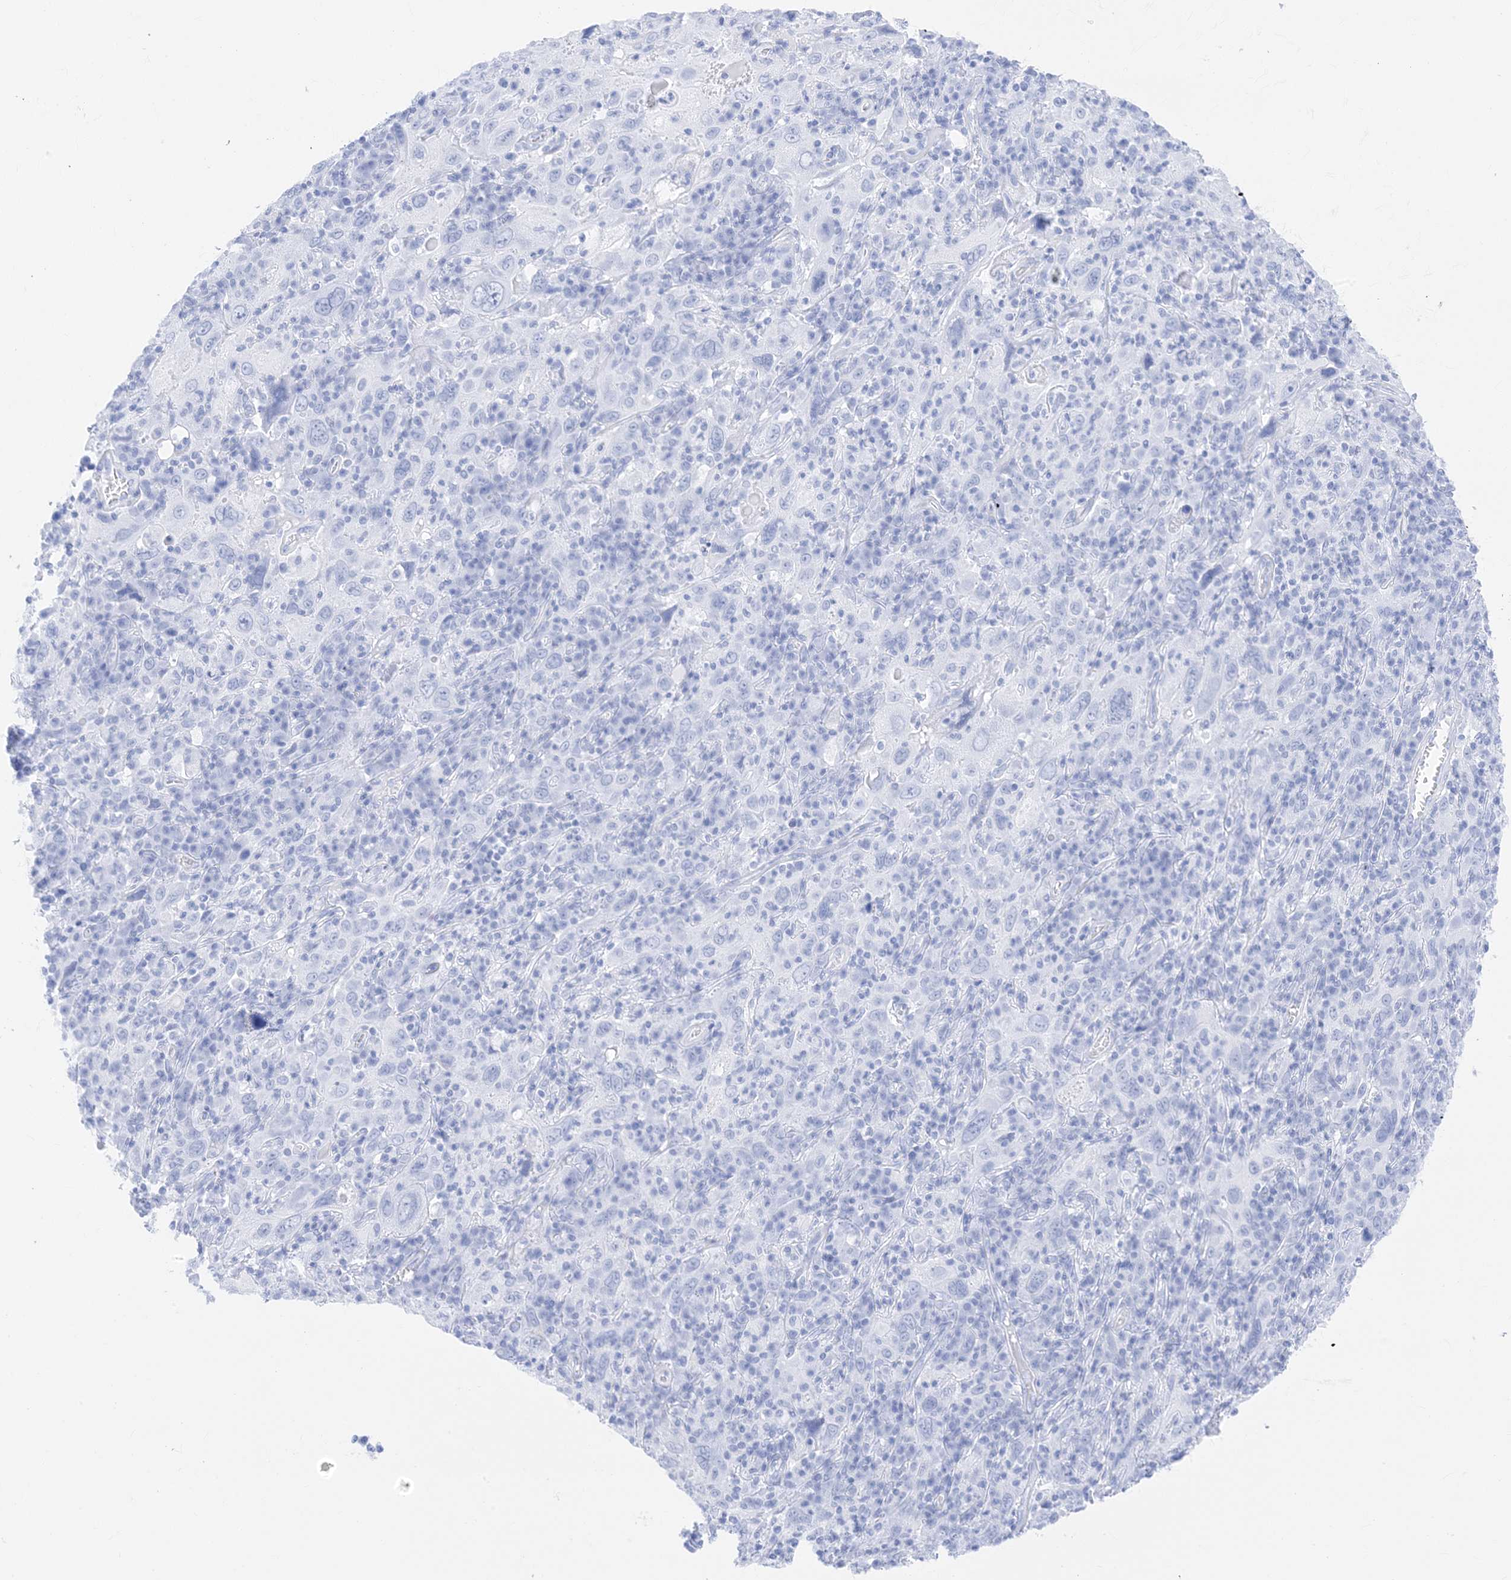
{"staining": {"intensity": "negative", "quantity": "none", "location": "none"}, "tissue": "cervical cancer", "cell_type": "Tumor cells", "image_type": "cancer", "snomed": [{"axis": "morphology", "description": "Squamous cell carcinoma, NOS"}, {"axis": "topography", "description": "Cervix"}], "caption": "The micrograph reveals no significant staining in tumor cells of cervical cancer (squamous cell carcinoma).", "gene": "MUC17", "patient": {"sex": "female", "age": 46}}